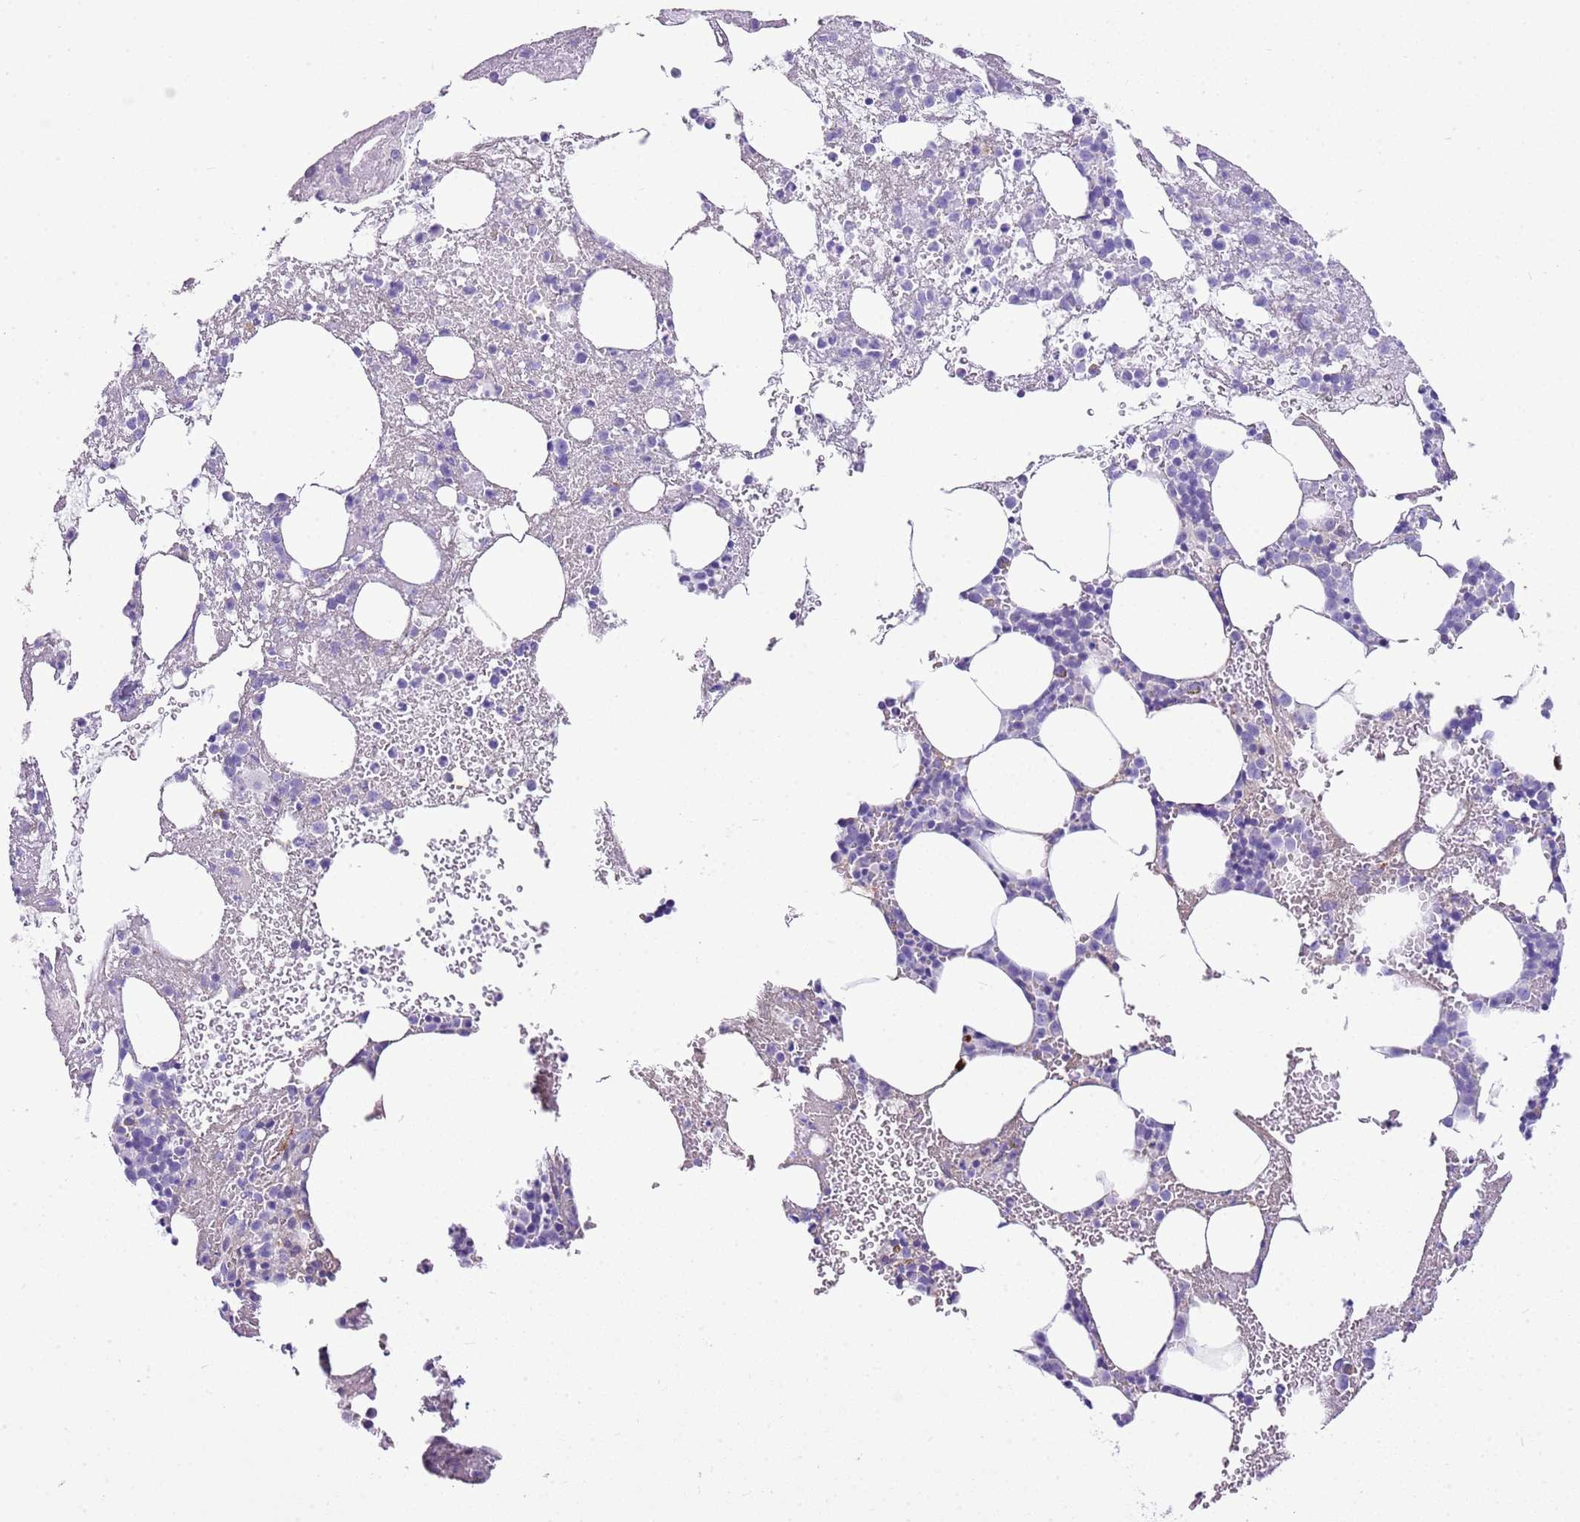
{"staining": {"intensity": "negative", "quantity": "none", "location": "none"}, "tissue": "bone marrow", "cell_type": "Hematopoietic cells", "image_type": "normal", "snomed": [{"axis": "morphology", "description": "Normal tissue, NOS"}, {"axis": "topography", "description": "Bone marrow"}], "caption": "Human bone marrow stained for a protein using immunohistochemistry (IHC) shows no positivity in hematopoietic cells.", "gene": "IGKV3", "patient": {"sex": "male", "age": 61}}